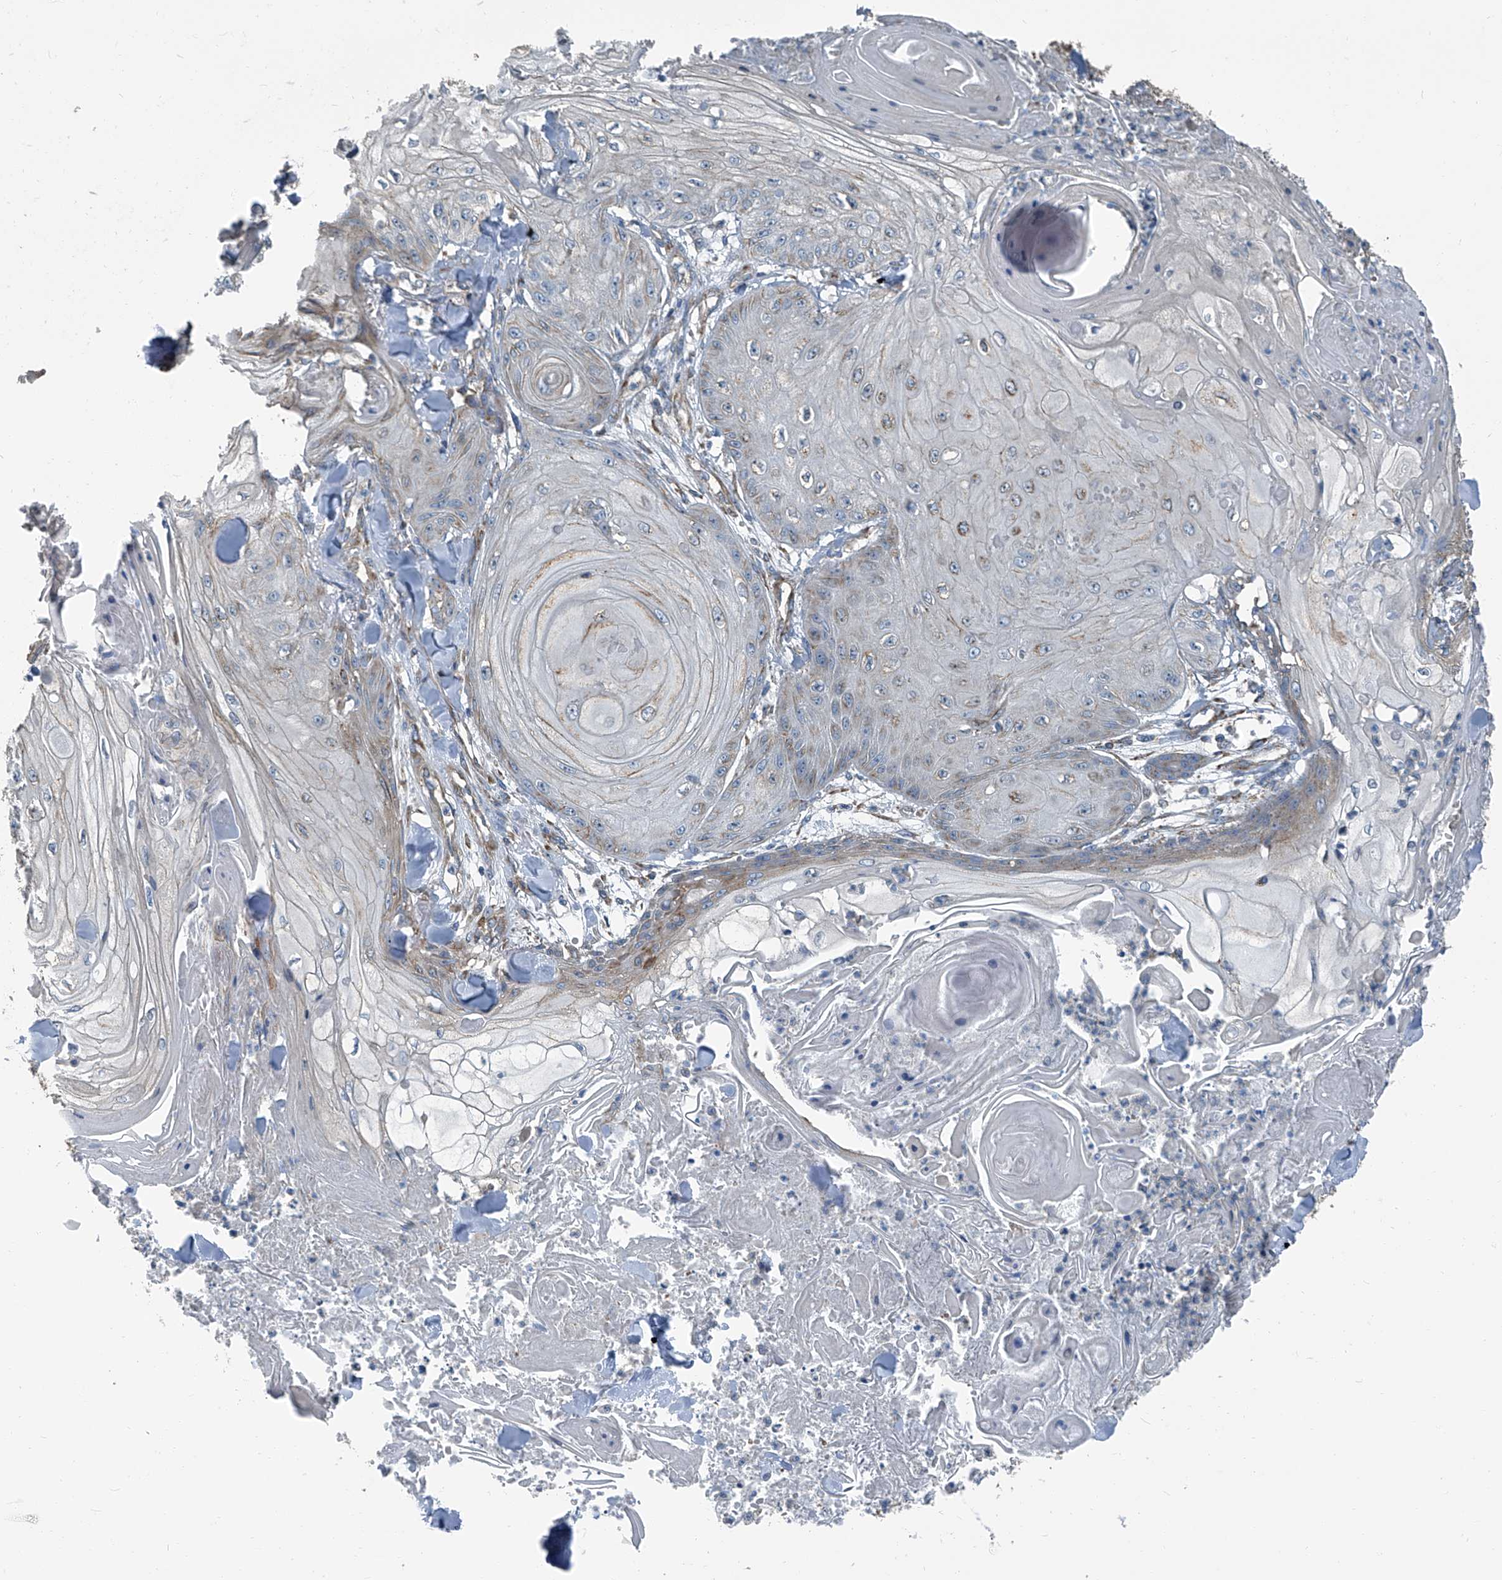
{"staining": {"intensity": "weak", "quantity": "25%-75%", "location": "cytoplasmic/membranous"}, "tissue": "skin cancer", "cell_type": "Tumor cells", "image_type": "cancer", "snomed": [{"axis": "morphology", "description": "Squamous cell carcinoma, NOS"}, {"axis": "topography", "description": "Skin"}], "caption": "Immunohistochemical staining of human squamous cell carcinoma (skin) exhibits low levels of weak cytoplasmic/membranous positivity in about 25%-75% of tumor cells.", "gene": "SEPTIN7", "patient": {"sex": "male", "age": 74}}